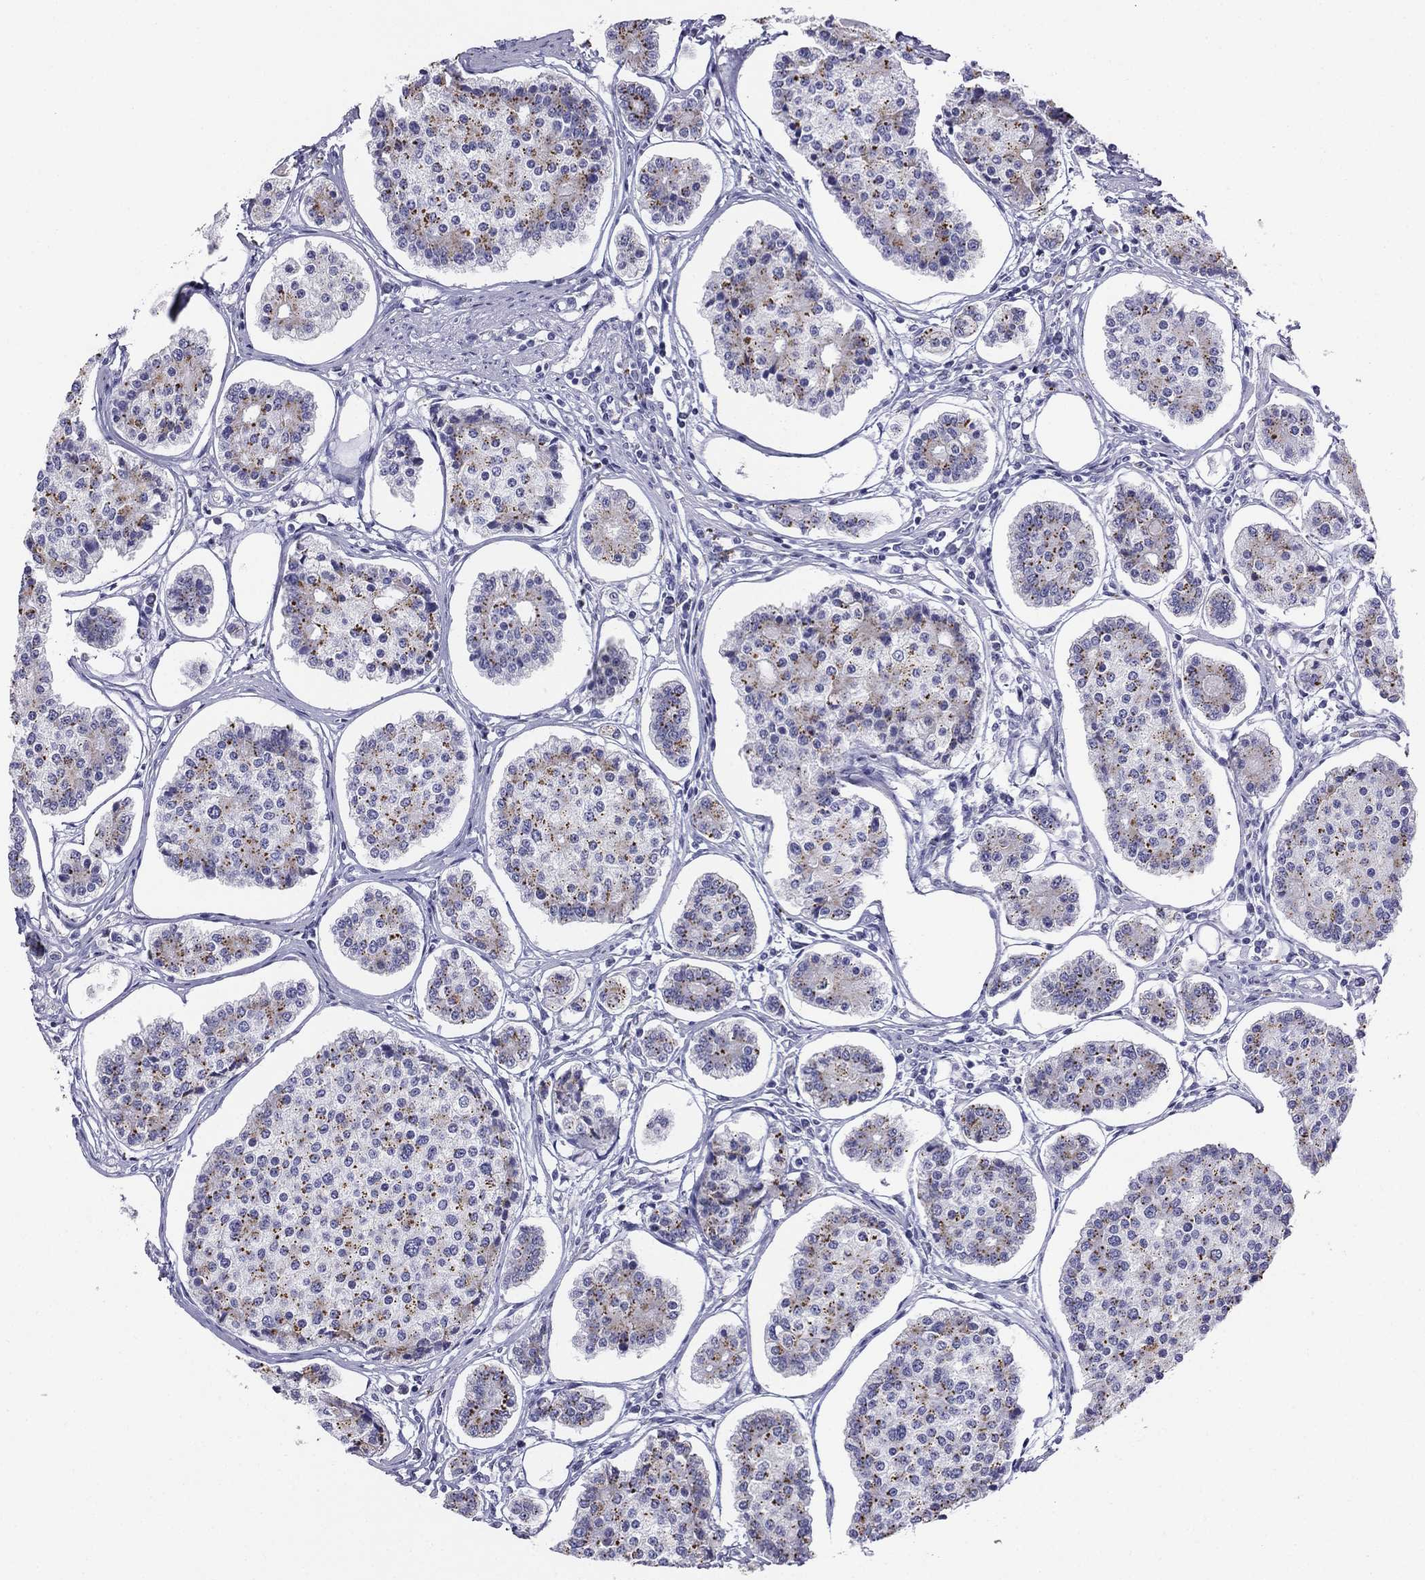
{"staining": {"intensity": "moderate", "quantity": "25%-75%", "location": "cytoplasmic/membranous"}, "tissue": "carcinoid", "cell_type": "Tumor cells", "image_type": "cancer", "snomed": [{"axis": "morphology", "description": "Carcinoid, malignant, NOS"}, {"axis": "topography", "description": "Small intestine"}], "caption": "The image shows a brown stain indicating the presence of a protein in the cytoplasmic/membranous of tumor cells in carcinoid (malignant).", "gene": "ALOXE3", "patient": {"sex": "female", "age": 65}}